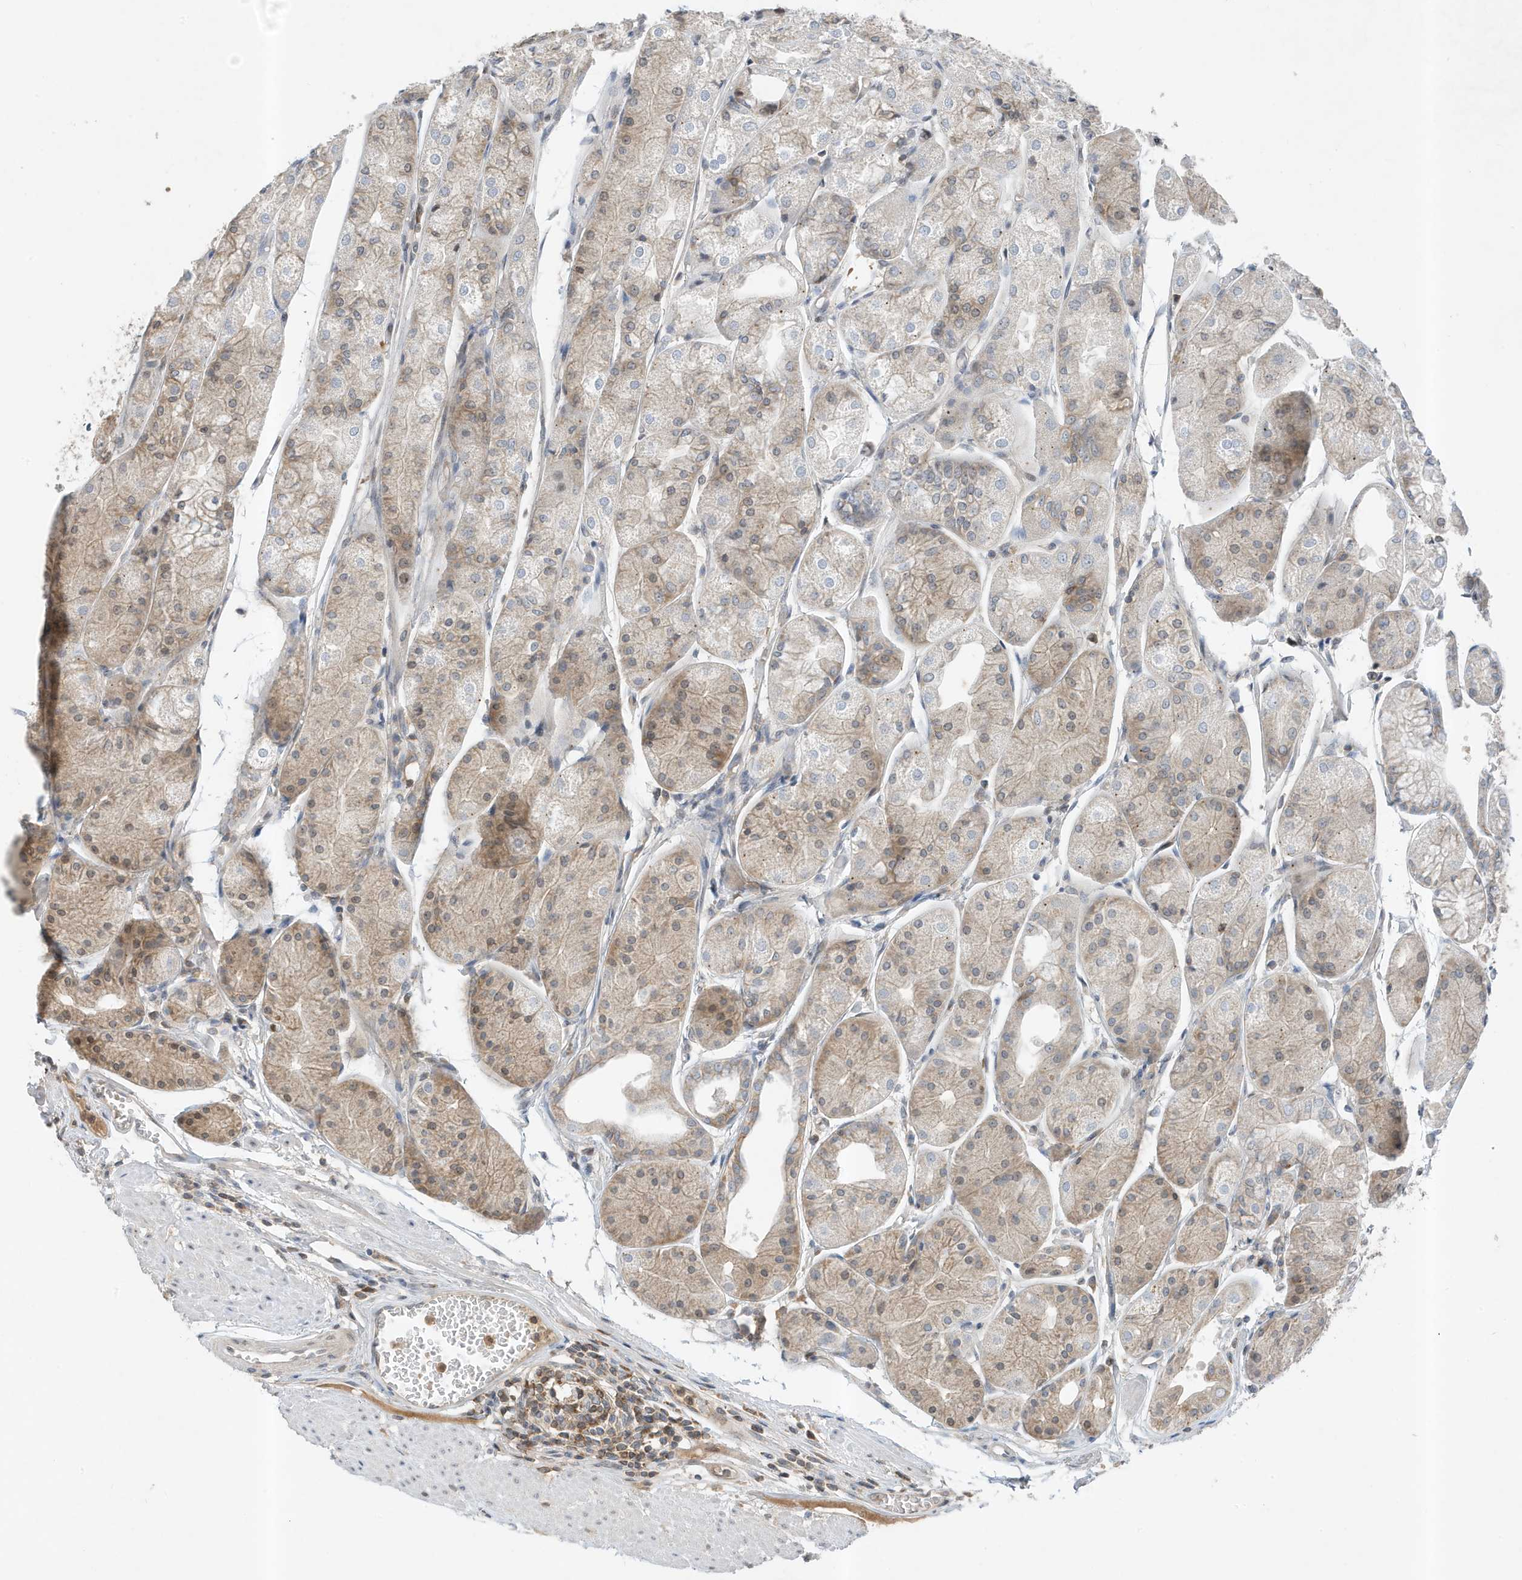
{"staining": {"intensity": "moderate", "quantity": "25%-75%", "location": "cytoplasmic/membranous"}, "tissue": "stomach", "cell_type": "Glandular cells", "image_type": "normal", "snomed": [{"axis": "morphology", "description": "Normal tissue, NOS"}, {"axis": "topography", "description": "Stomach, upper"}], "caption": "High-magnification brightfield microscopy of unremarkable stomach stained with DAB (3,3'-diaminobenzidine) (brown) and counterstained with hematoxylin (blue). glandular cells exhibit moderate cytoplasmic/membranous positivity is present in approximately25%-75% of cells.", "gene": "MAST3", "patient": {"sex": "male", "age": 72}}